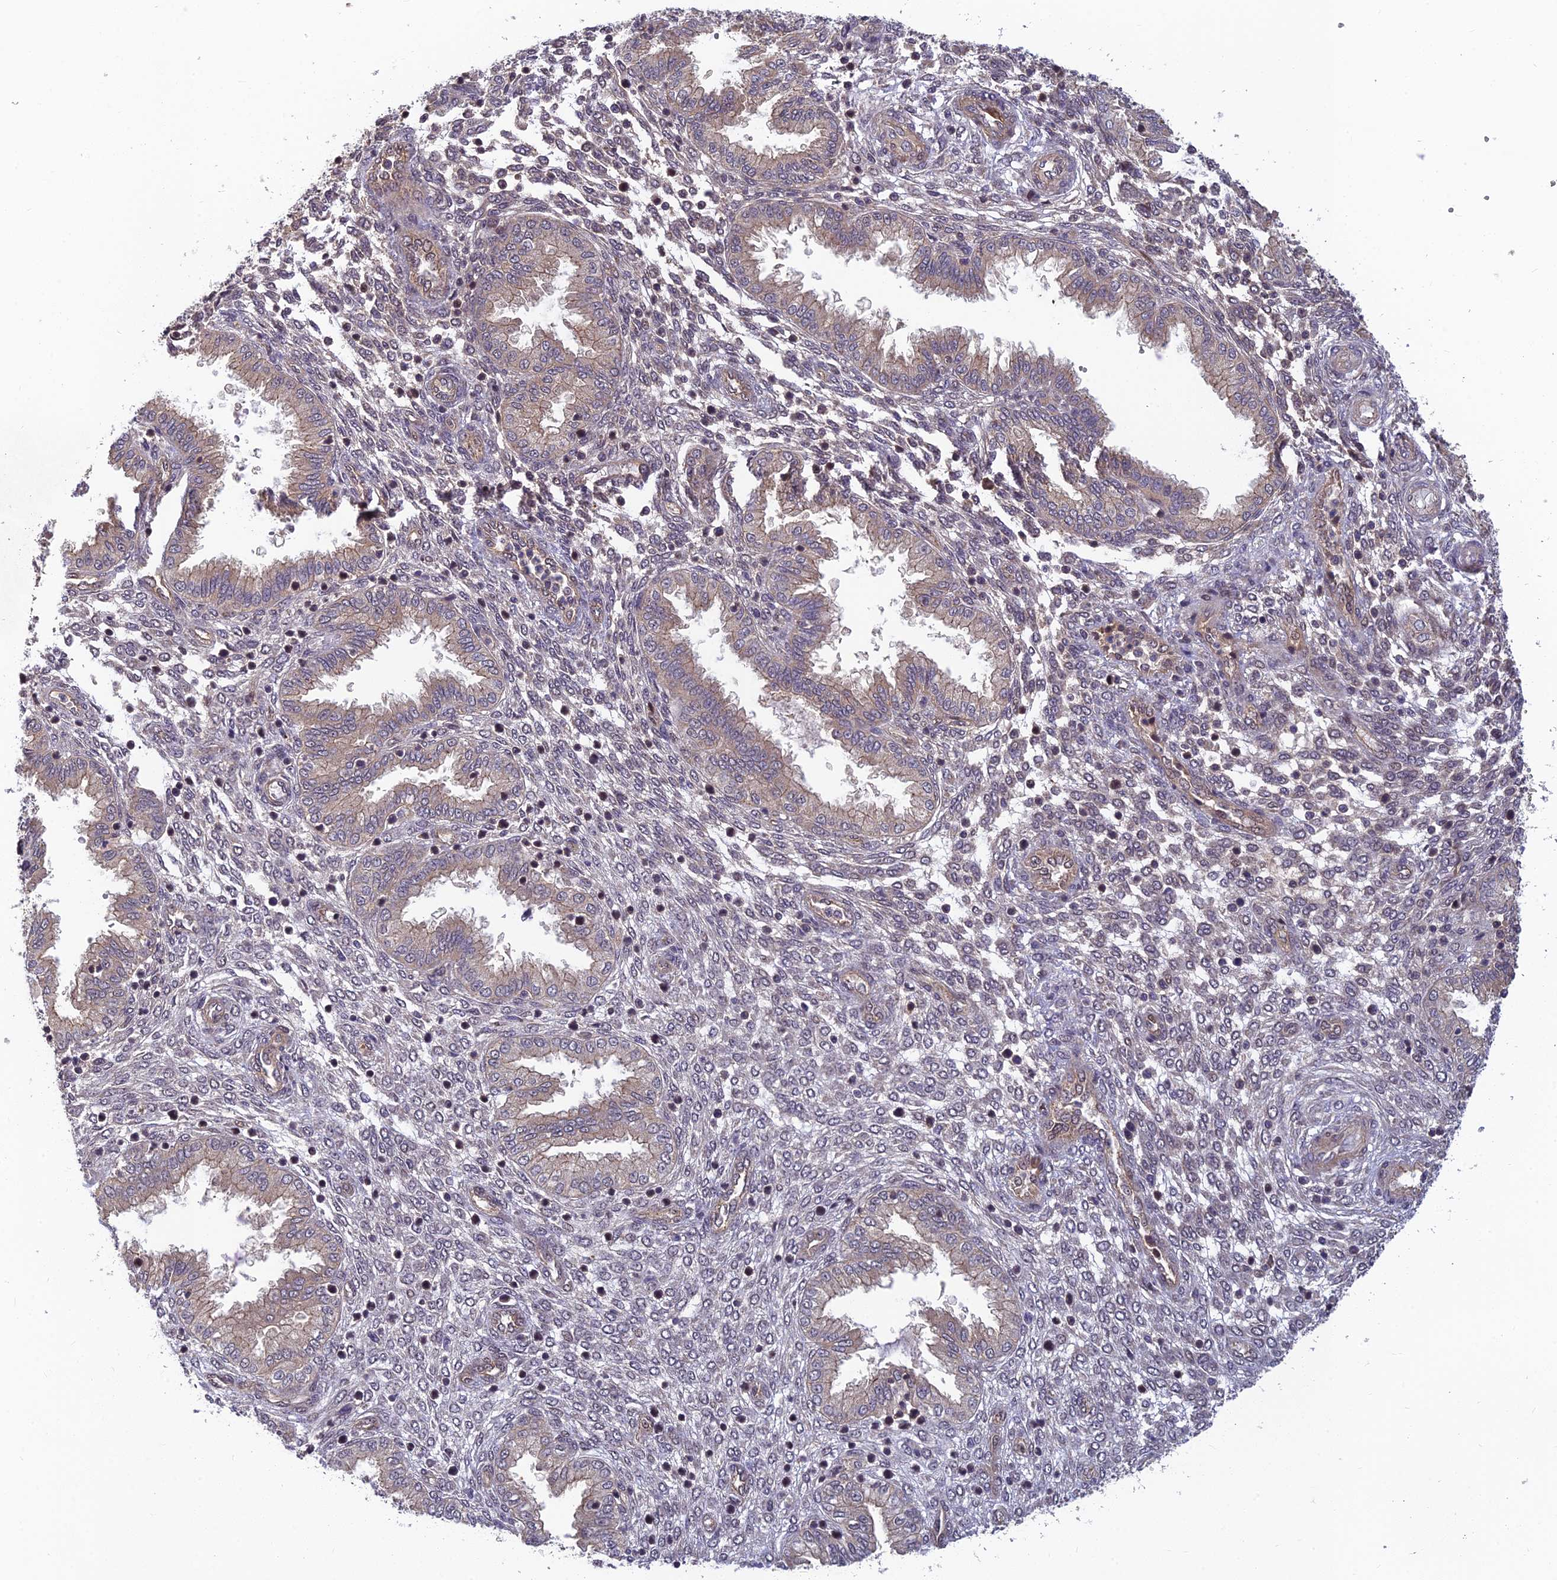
{"staining": {"intensity": "negative", "quantity": "none", "location": "none"}, "tissue": "endometrium", "cell_type": "Cells in endometrial stroma", "image_type": "normal", "snomed": [{"axis": "morphology", "description": "Normal tissue, NOS"}, {"axis": "topography", "description": "Endometrium"}], "caption": "High power microscopy micrograph of an IHC histopathology image of unremarkable endometrium, revealing no significant expression in cells in endometrial stroma.", "gene": "PIKFYVE", "patient": {"sex": "female", "age": 33}}